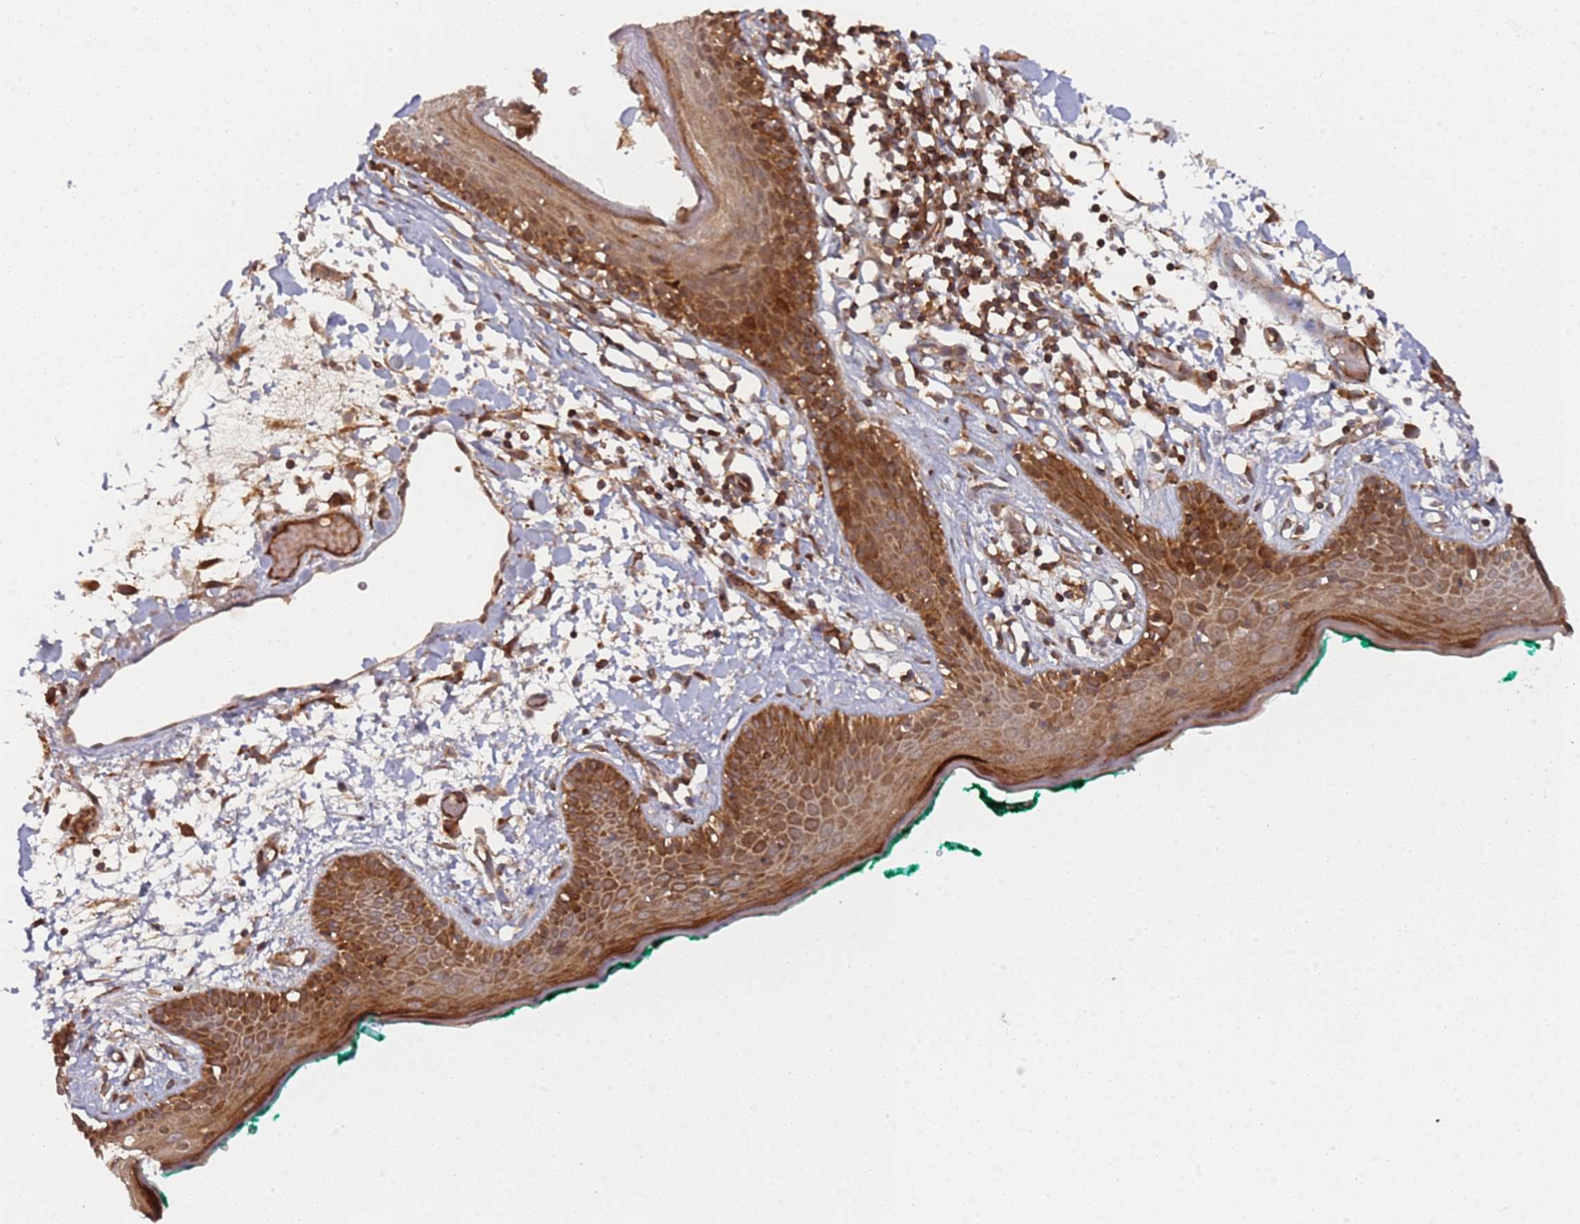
{"staining": {"intensity": "strong", "quantity": ">75%", "location": "cytoplasmic/membranous"}, "tissue": "skin", "cell_type": "Fibroblasts", "image_type": "normal", "snomed": [{"axis": "morphology", "description": "Normal tissue, NOS"}, {"axis": "topography", "description": "Skin"}], "caption": "An immunohistochemistry photomicrograph of unremarkable tissue is shown. Protein staining in brown shows strong cytoplasmic/membranous positivity in skin within fibroblasts.", "gene": "DDX60", "patient": {"sex": "male", "age": 79}}